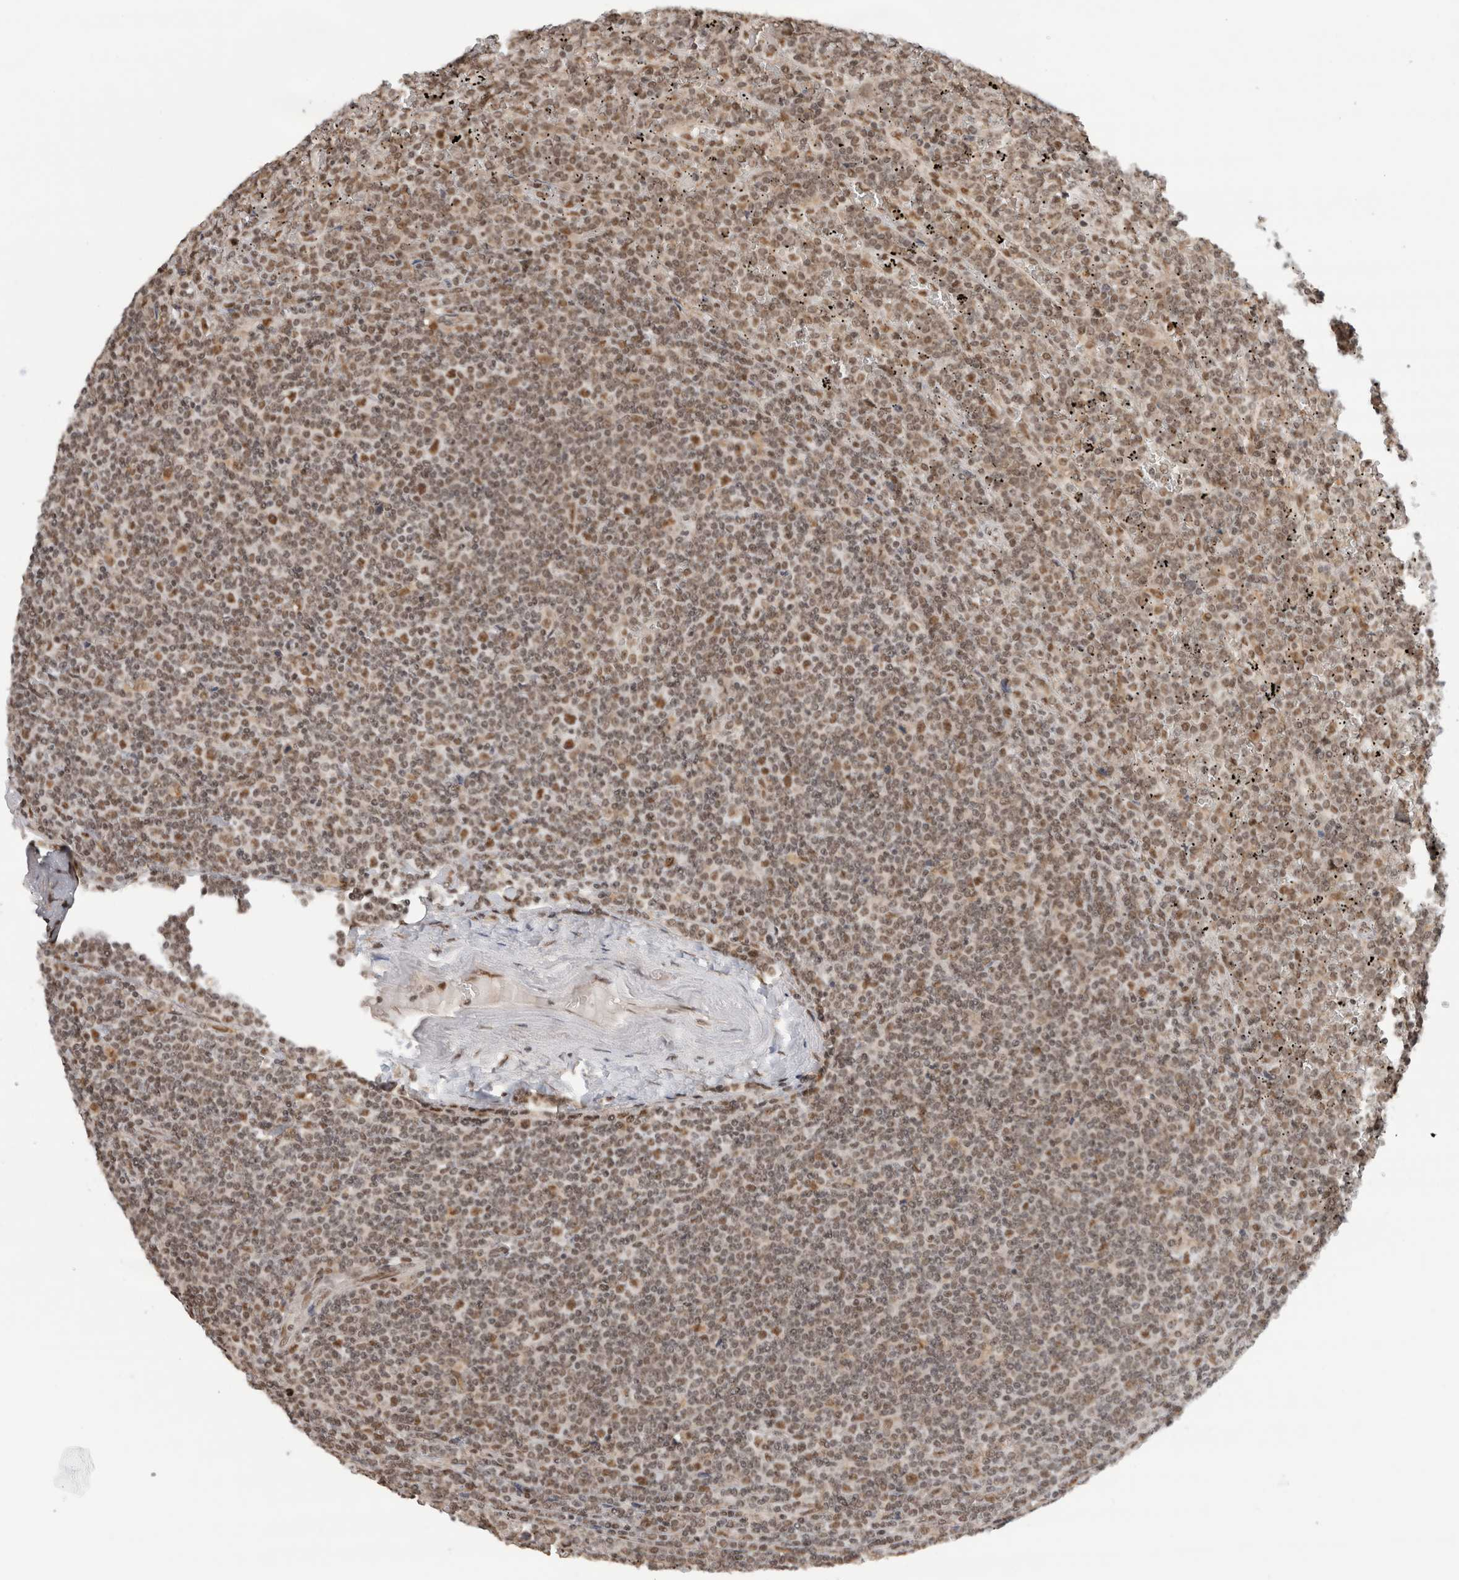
{"staining": {"intensity": "moderate", "quantity": ">75%", "location": "nuclear"}, "tissue": "lymphoma", "cell_type": "Tumor cells", "image_type": "cancer", "snomed": [{"axis": "morphology", "description": "Malignant lymphoma, non-Hodgkin's type, Low grade"}, {"axis": "topography", "description": "Spleen"}], "caption": "DAB immunohistochemical staining of human low-grade malignant lymphoma, non-Hodgkin's type demonstrates moderate nuclear protein expression in about >75% of tumor cells.", "gene": "NCAPG2", "patient": {"sex": "female", "age": 19}}